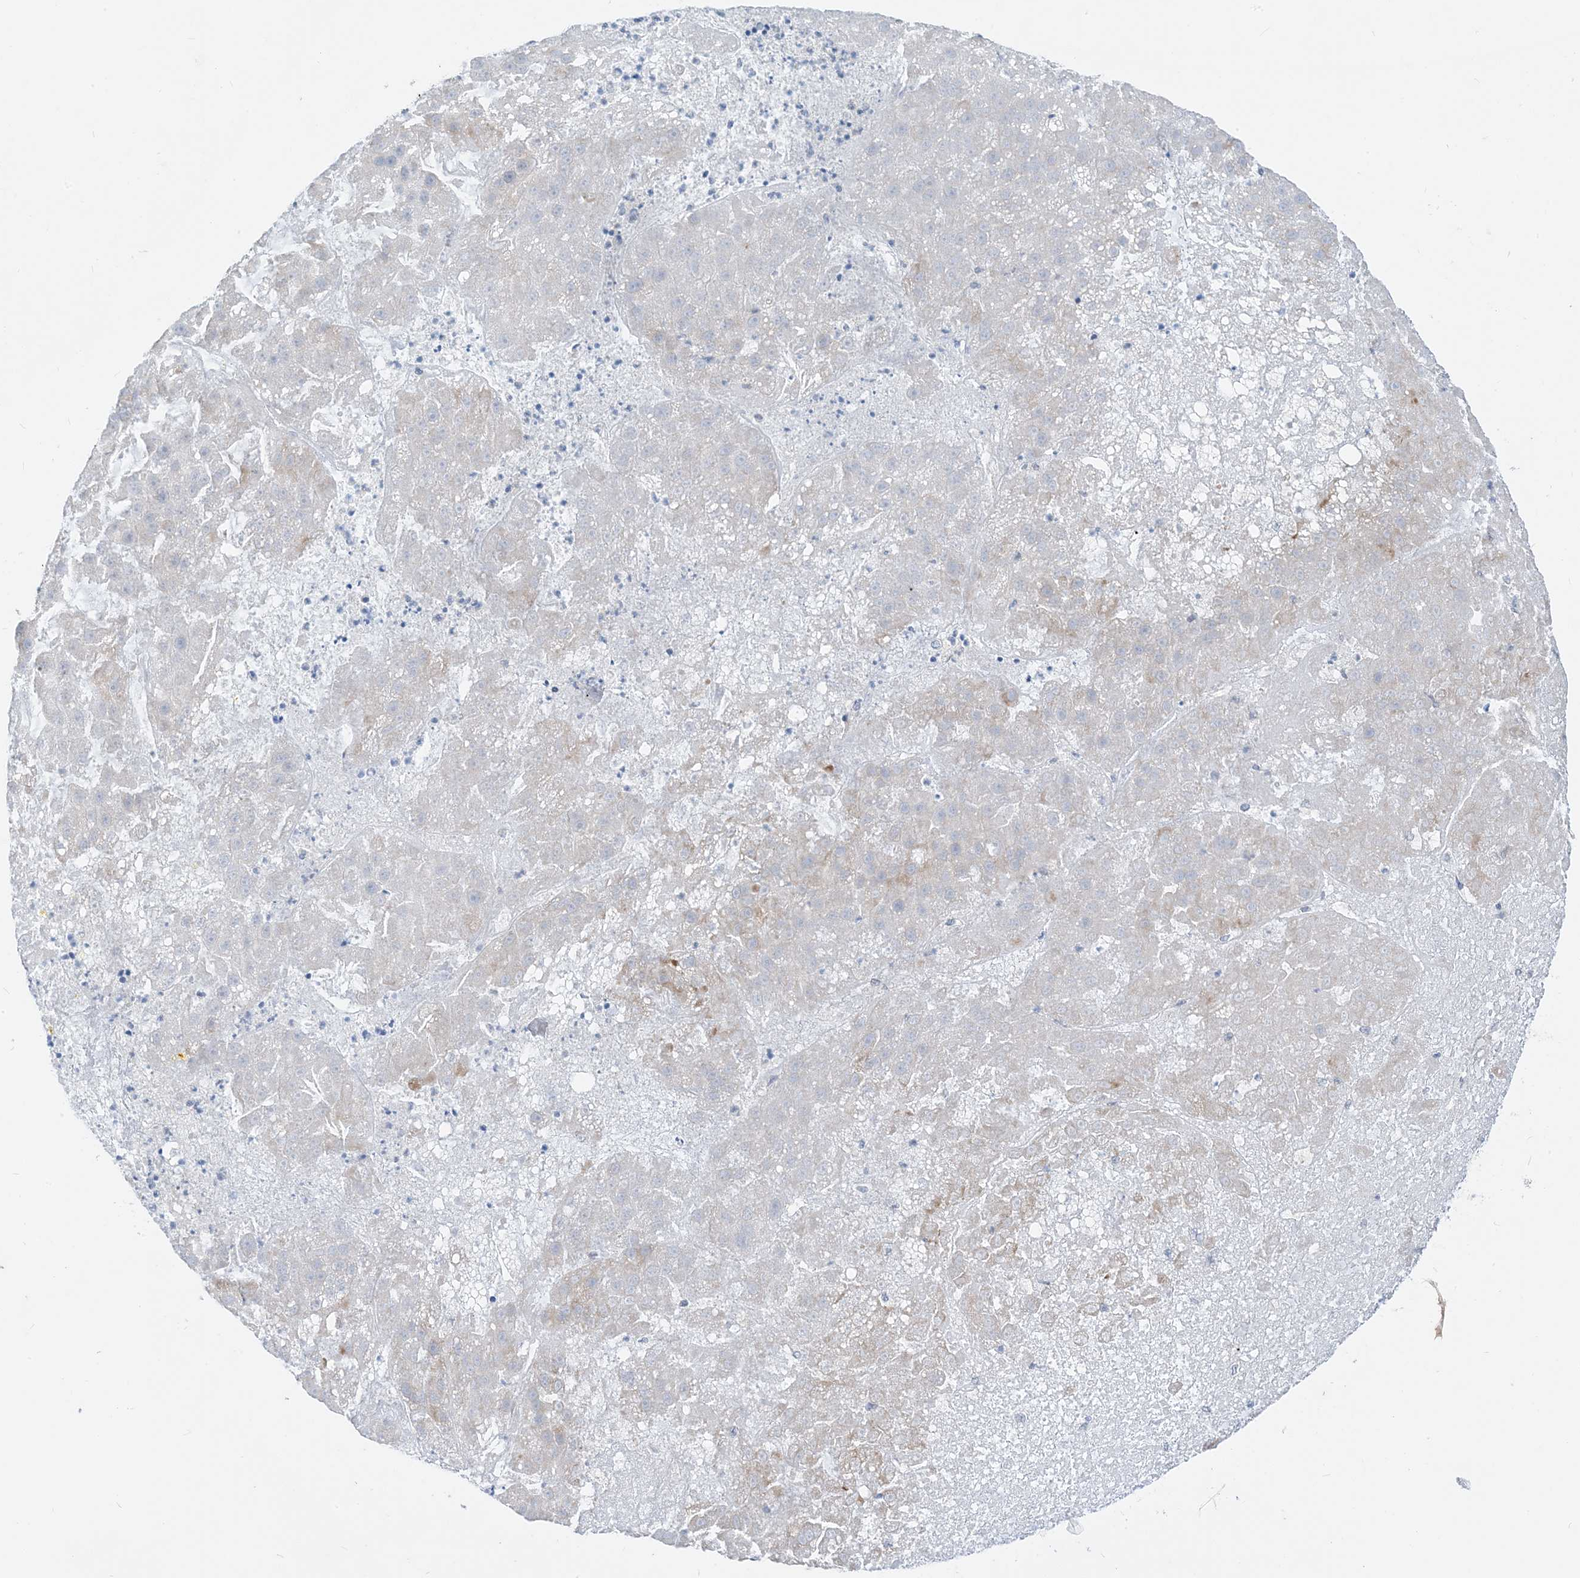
{"staining": {"intensity": "negative", "quantity": "none", "location": "none"}, "tissue": "liver cancer", "cell_type": "Tumor cells", "image_type": "cancer", "snomed": [{"axis": "morphology", "description": "Carcinoma, Hepatocellular, NOS"}, {"axis": "topography", "description": "Liver"}], "caption": "The micrograph reveals no staining of tumor cells in liver cancer.", "gene": "PLEKHA3", "patient": {"sex": "female", "age": 73}}